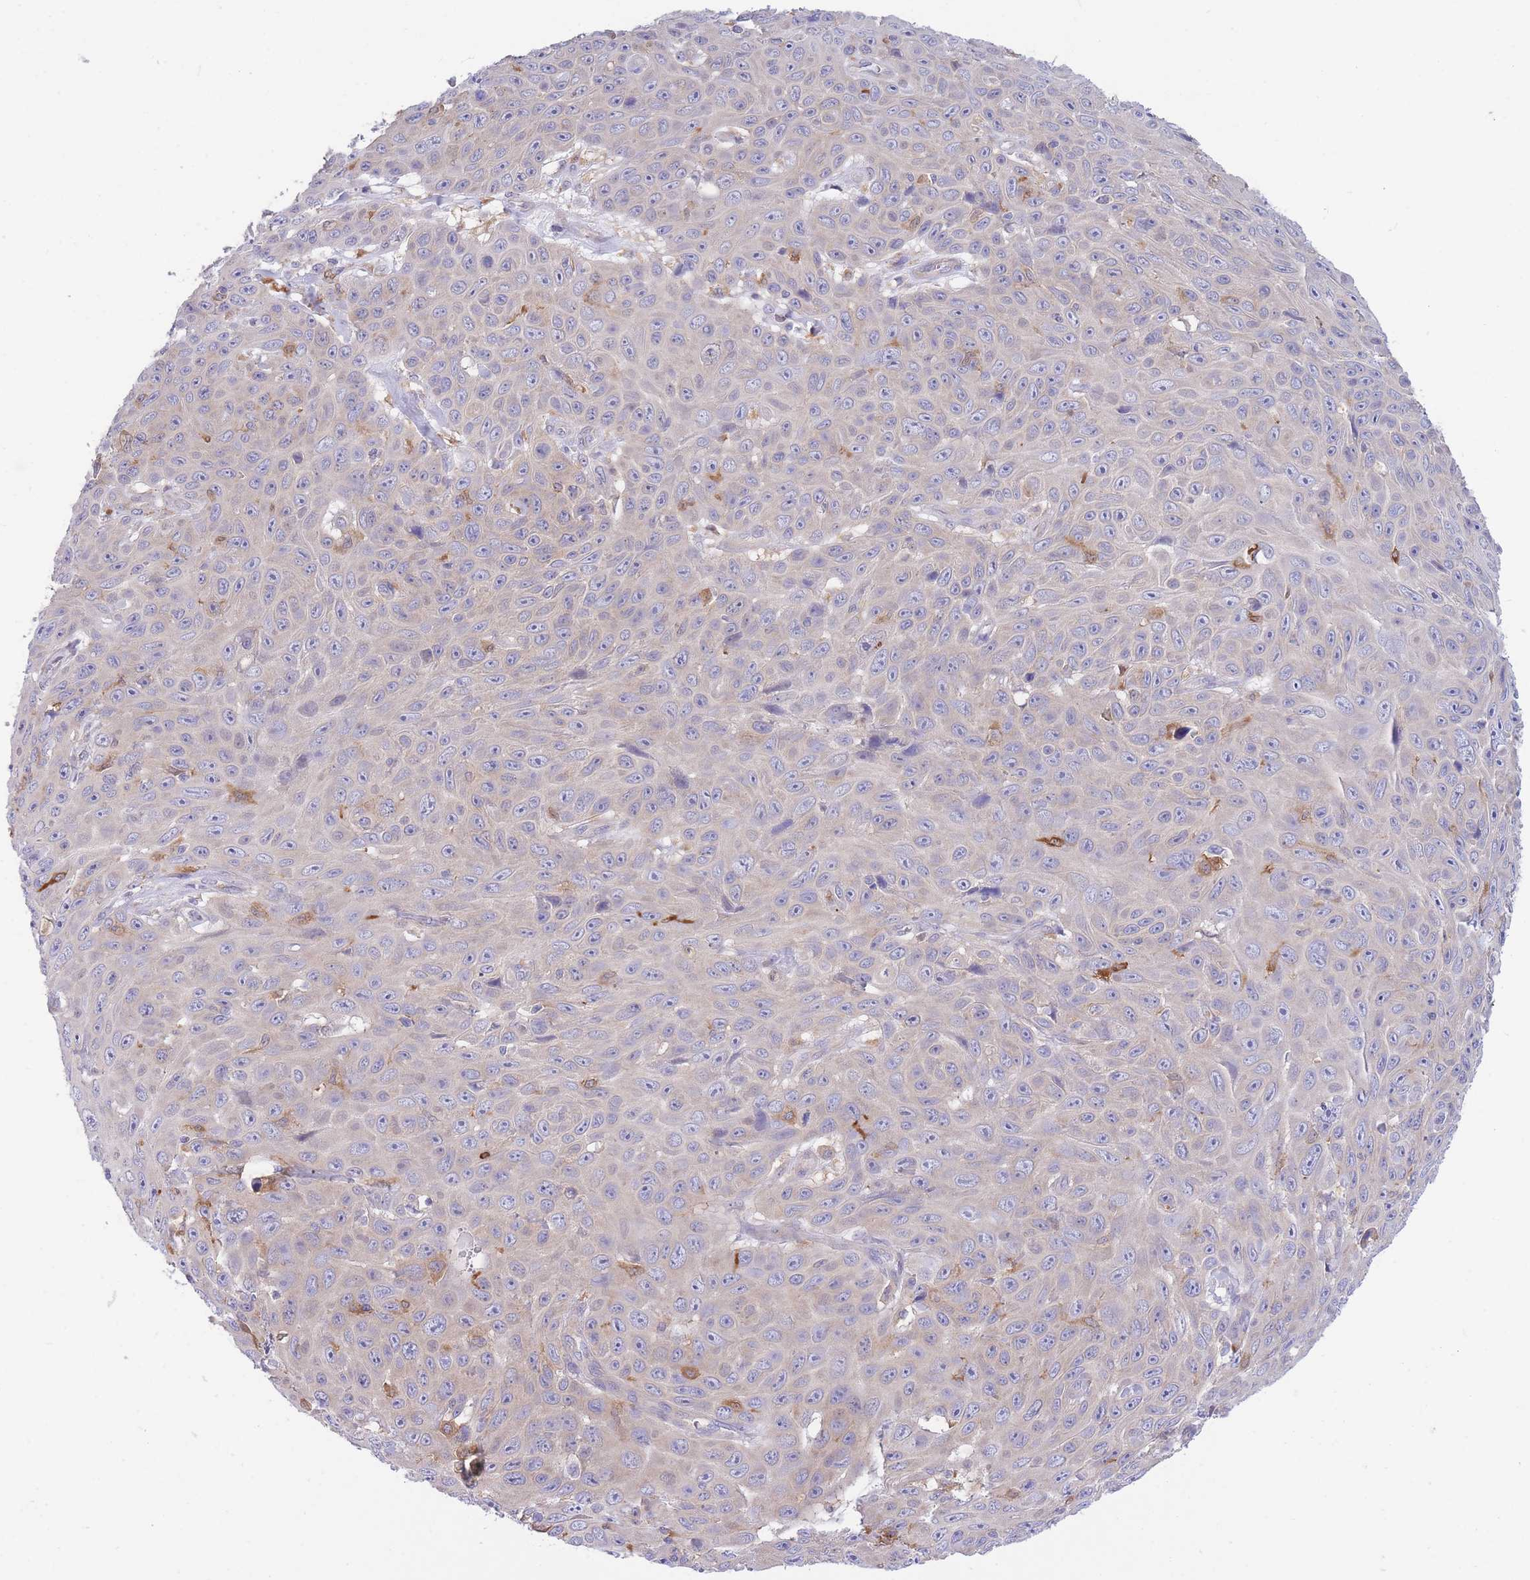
{"staining": {"intensity": "negative", "quantity": "none", "location": "none"}, "tissue": "skin cancer", "cell_type": "Tumor cells", "image_type": "cancer", "snomed": [{"axis": "morphology", "description": "Squamous cell carcinoma, NOS"}, {"axis": "topography", "description": "Skin"}], "caption": "Human squamous cell carcinoma (skin) stained for a protein using immunohistochemistry reveals no expression in tumor cells.", "gene": "NAMPT", "patient": {"sex": "male", "age": 82}}